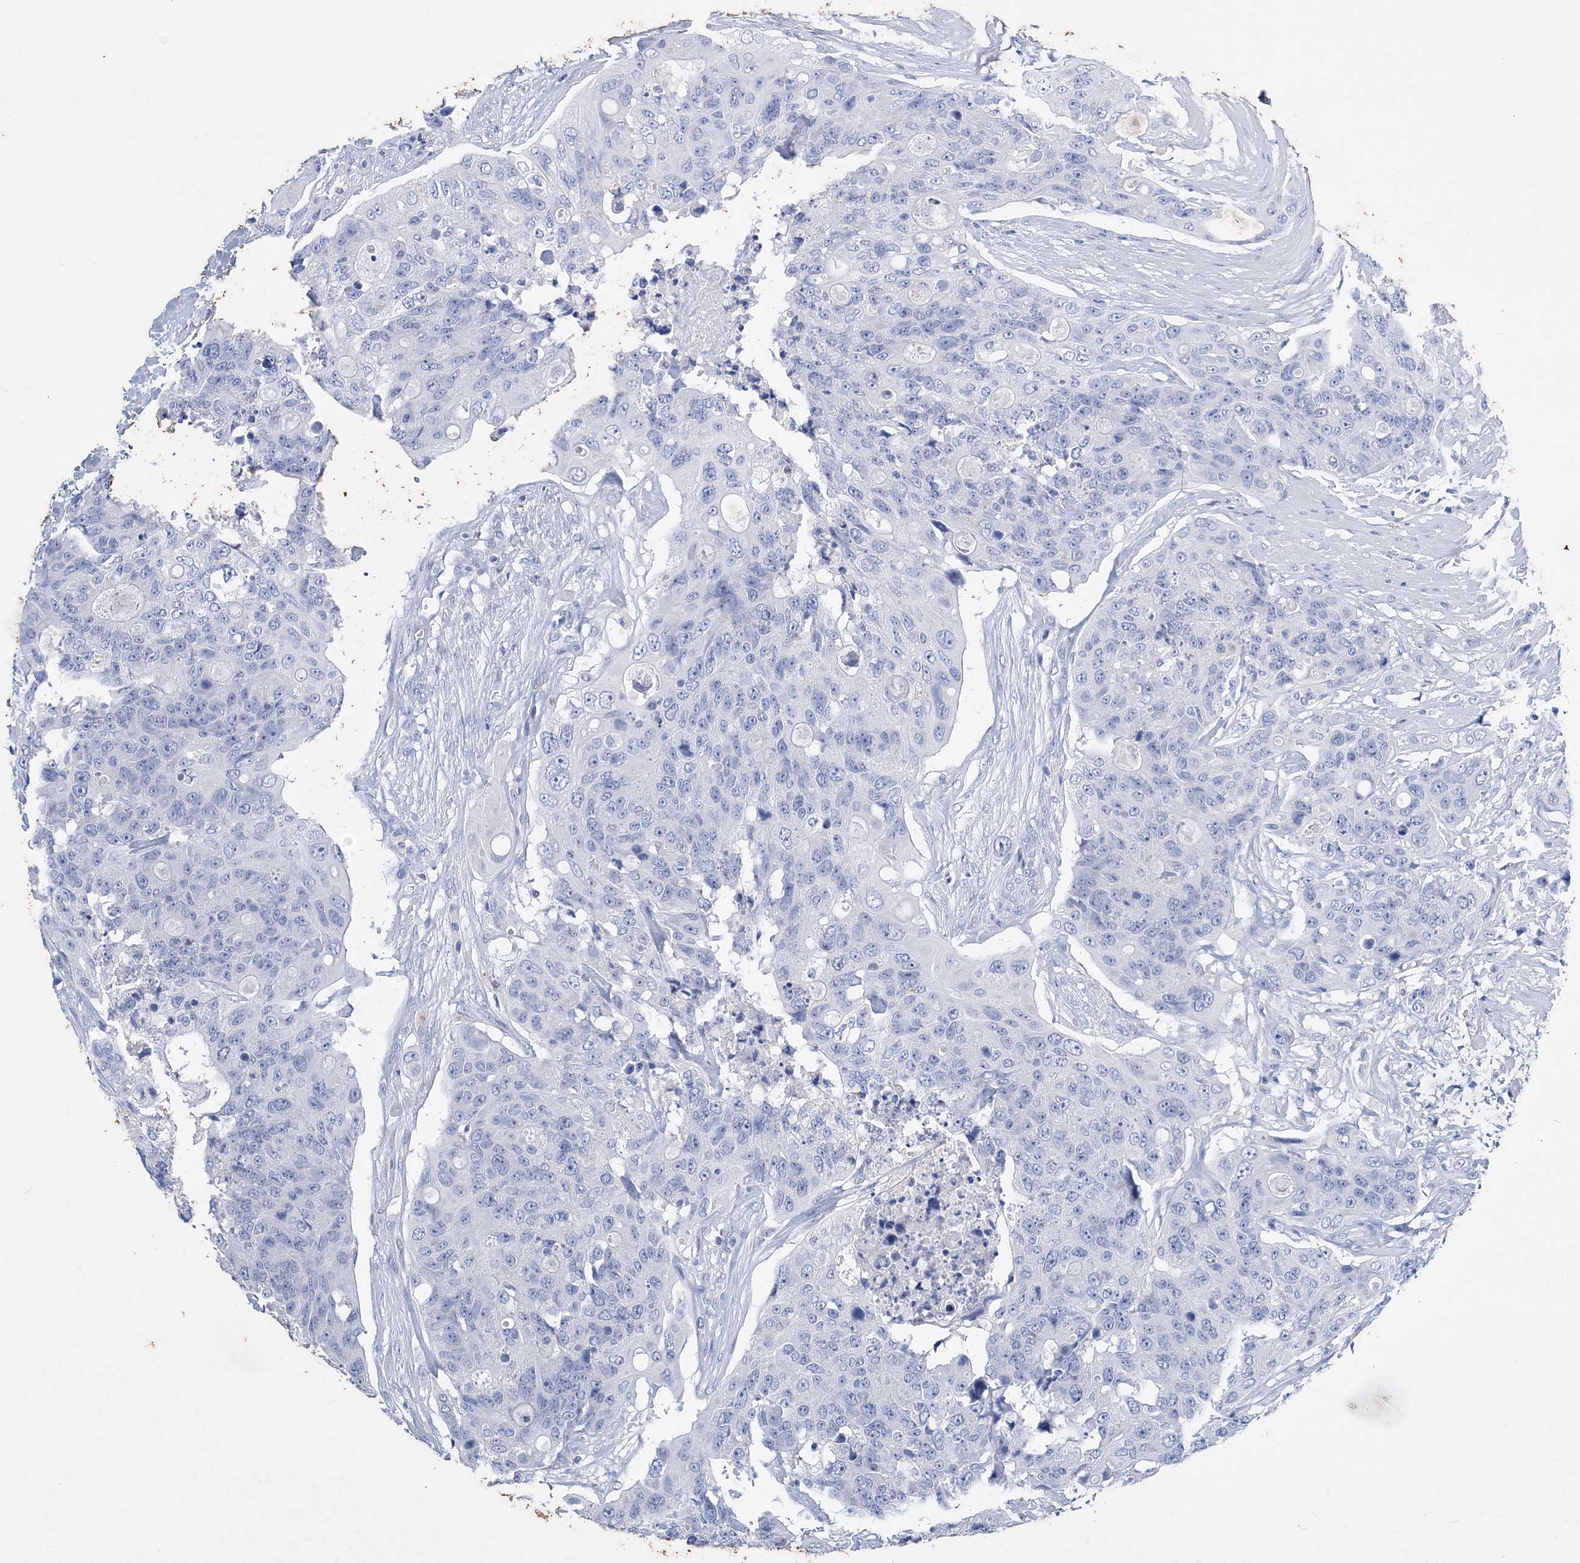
{"staining": {"intensity": "negative", "quantity": "none", "location": "none"}, "tissue": "colorectal cancer", "cell_type": "Tumor cells", "image_type": "cancer", "snomed": [{"axis": "morphology", "description": "Adenocarcinoma, NOS"}, {"axis": "topography", "description": "Colon"}], "caption": "Adenocarcinoma (colorectal) was stained to show a protein in brown. There is no significant expression in tumor cells.", "gene": "COPS8", "patient": {"sex": "female", "age": 57}}